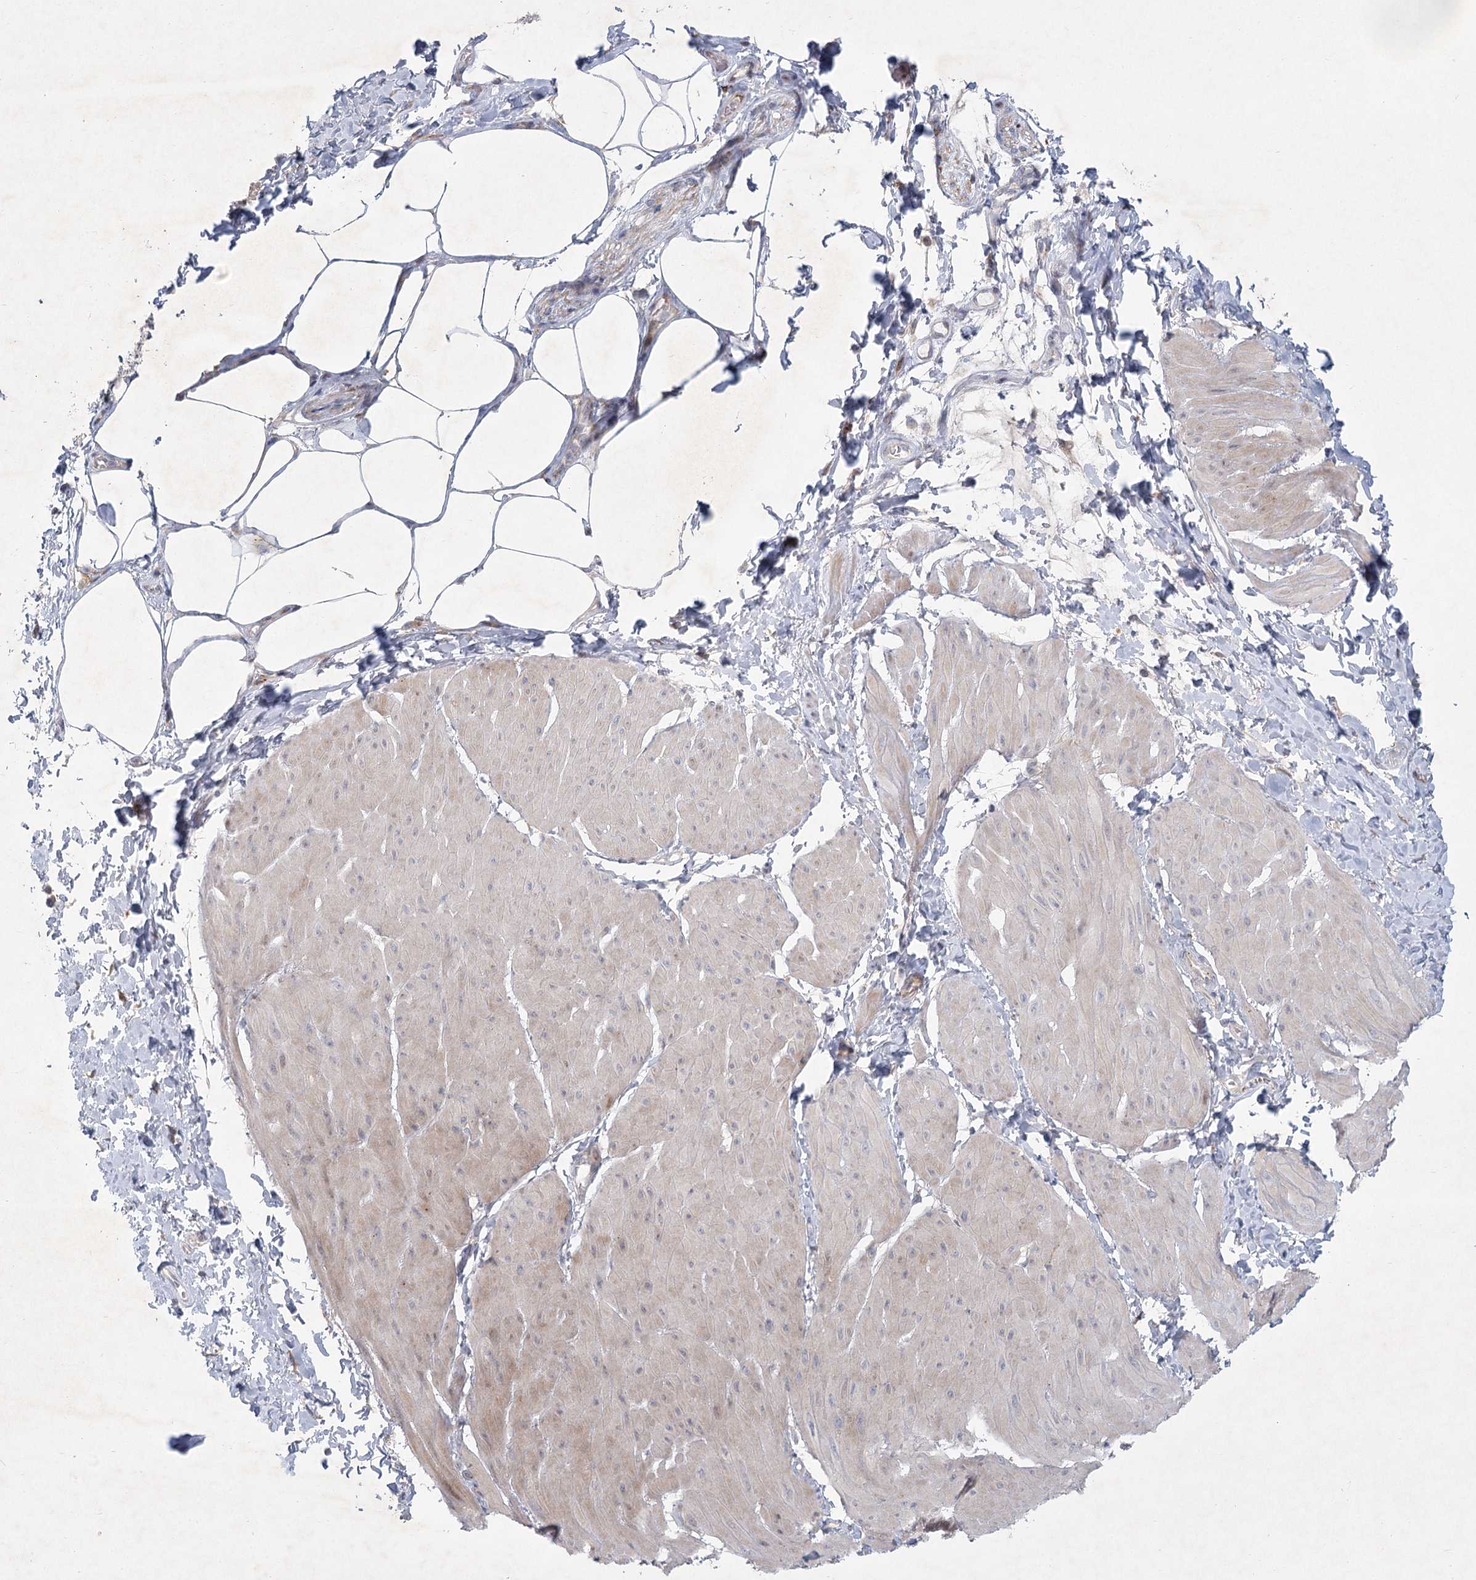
{"staining": {"intensity": "weak", "quantity": "25%-75%", "location": "cytoplasmic/membranous"}, "tissue": "smooth muscle", "cell_type": "Smooth muscle cells", "image_type": "normal", "snomed": [{"axis": "morphology", "description": "Urothelial carcinoma, High grade"}, {"axis": "topography", "description": "Urinary bladder"}], "caption": "Smooth muscle cells reveal low levels of weak cytoplasmic/membranous staining in about 25%-75% of cells in unremarkable smooth muscle.", "gene": "FAM110C", "patient": {"sex": "male", "age": 46}}